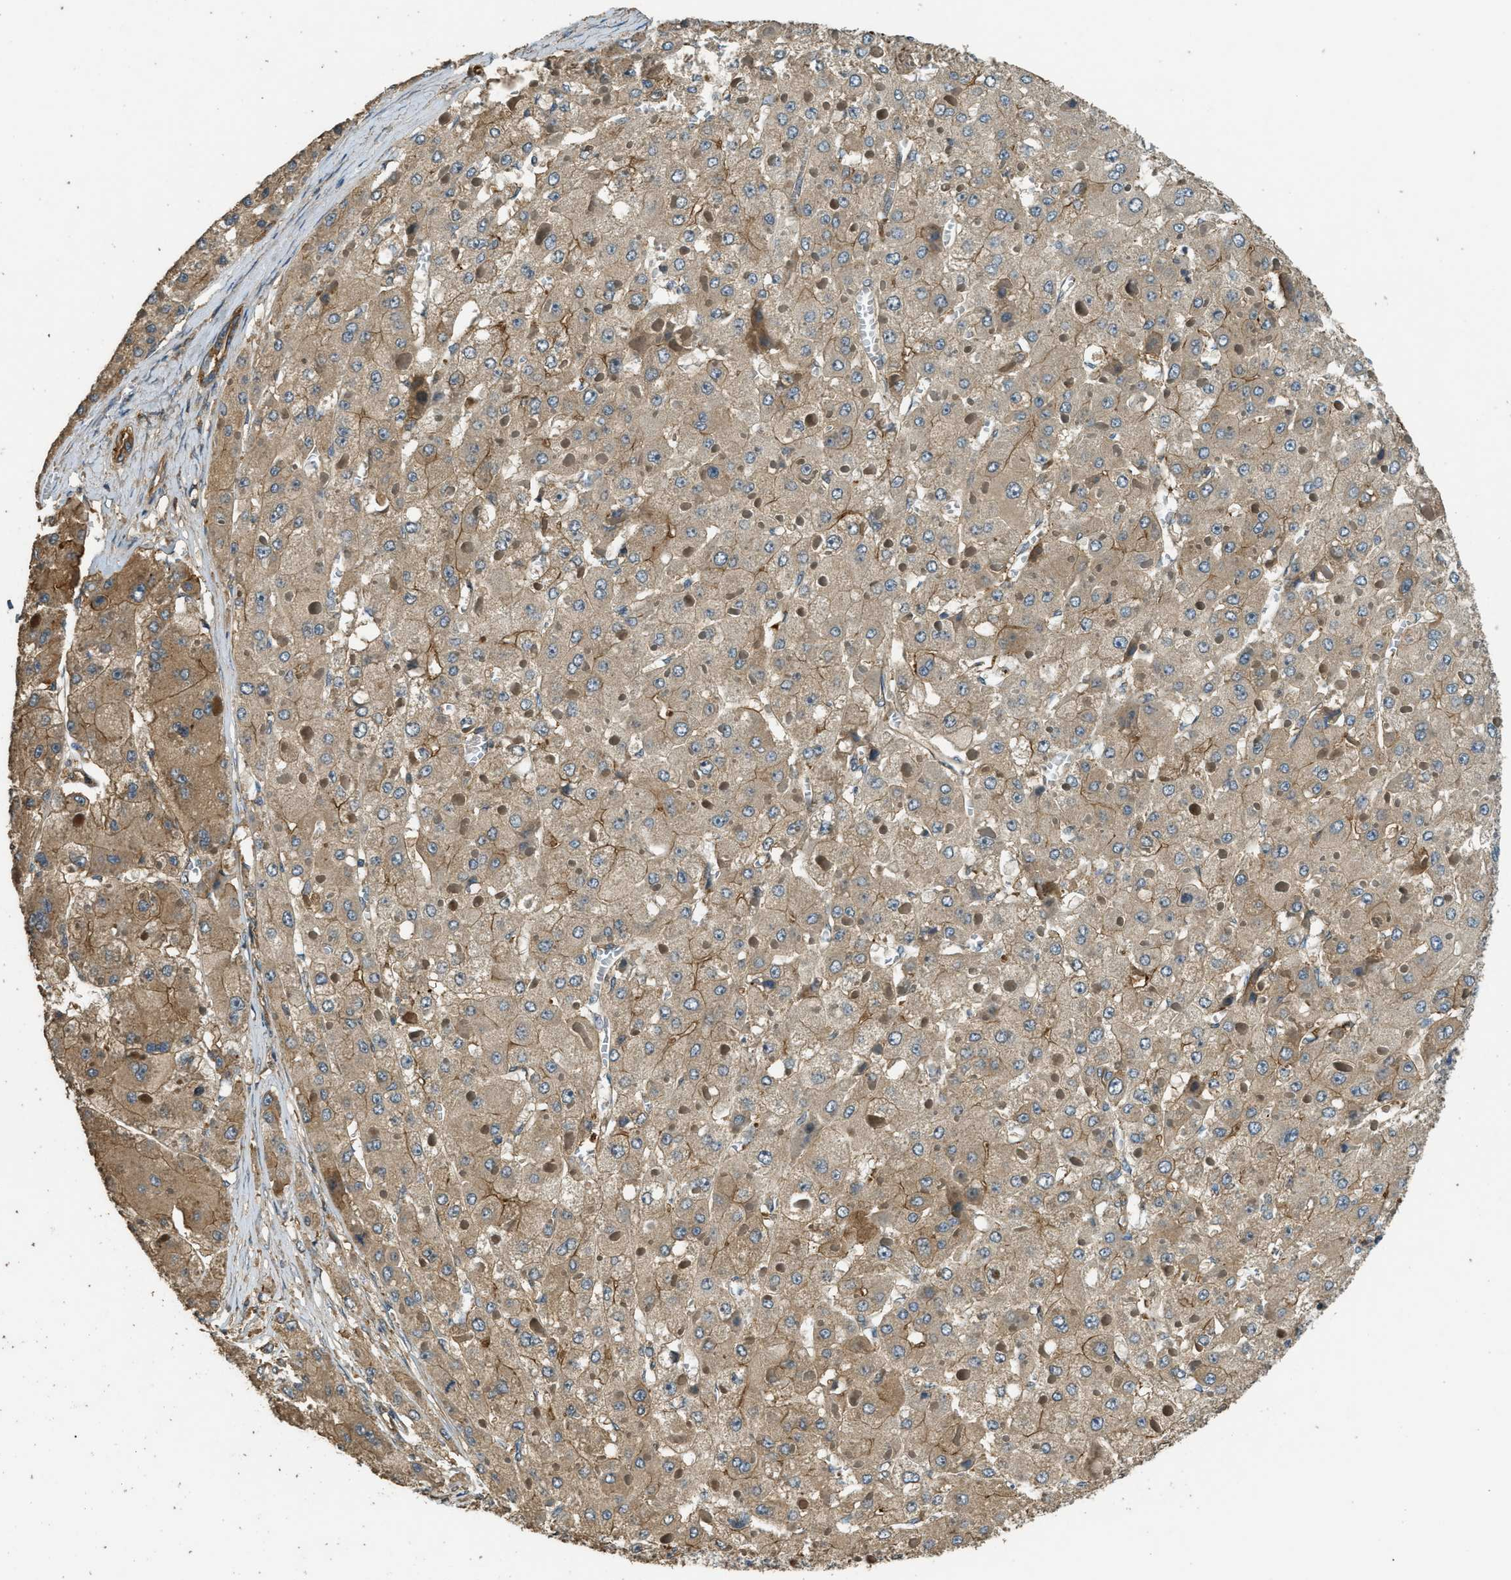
{"staining": {"intensity": "weak", "quantity": ">75%", "location": "cytoplasmic/membranous"}, "tissue": "liver cancer", "cell_type": "Tumor cells", "image_type": "cancer", "snomed": [{"axis": "morphology", "description": "Carcinoma, Hepatocellular, NOS"}, {"axis": "topography", "description": "Liver"}], "caption": "An image of human liver cancer (hepatocellular carcinoma) stained for a protein shows weak cytoplasmic/membranous brown staining in tumor cells. The staining is performed using DAB (3,3'-diaminobenzidine) brown chromogen to label protein expression. The nuclei are counter-stained blue using hematoxylin.", "gene": "MARS1", "patient": {"sex": "female", "age": 73}}